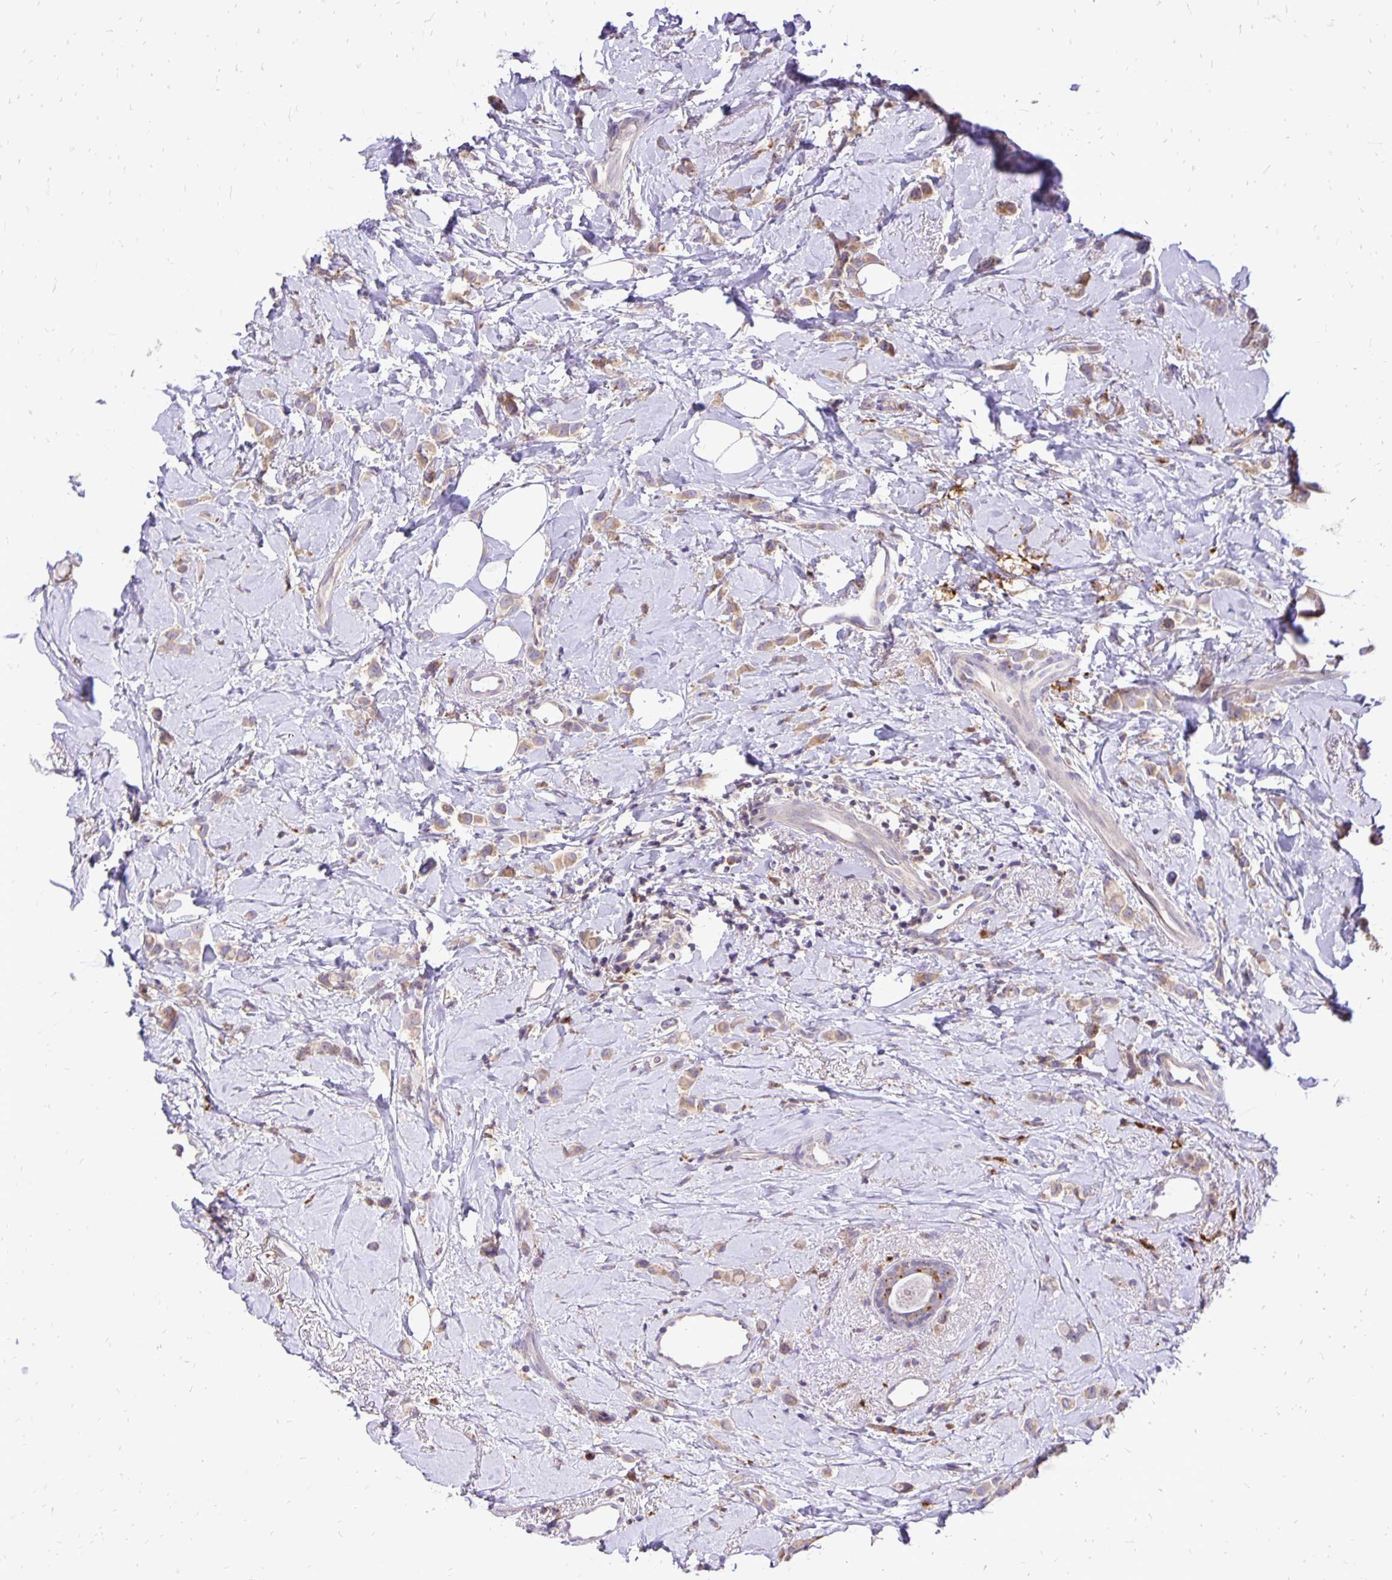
{"staining": {"intensity": "weak", "quantity": ">75%", "location": "cytoplasmic/membranous"}, "tissue": "breast cancer", "cell_type": "Tumor cells", "image_type": "cancer", "snomed": [{"axis": "morphology", "description": "Lobular carcinoma"}, {"axis": "topography", "description": "Breast"}], "caption": "IHC of human lobular carcinoma (breast) demonstrates low levels of weak cytoplasmic/membranous staining in approximately >75% of tumor cells.", "gene": "EIF5A", "patient": {"sex": "female", "age": 66}}